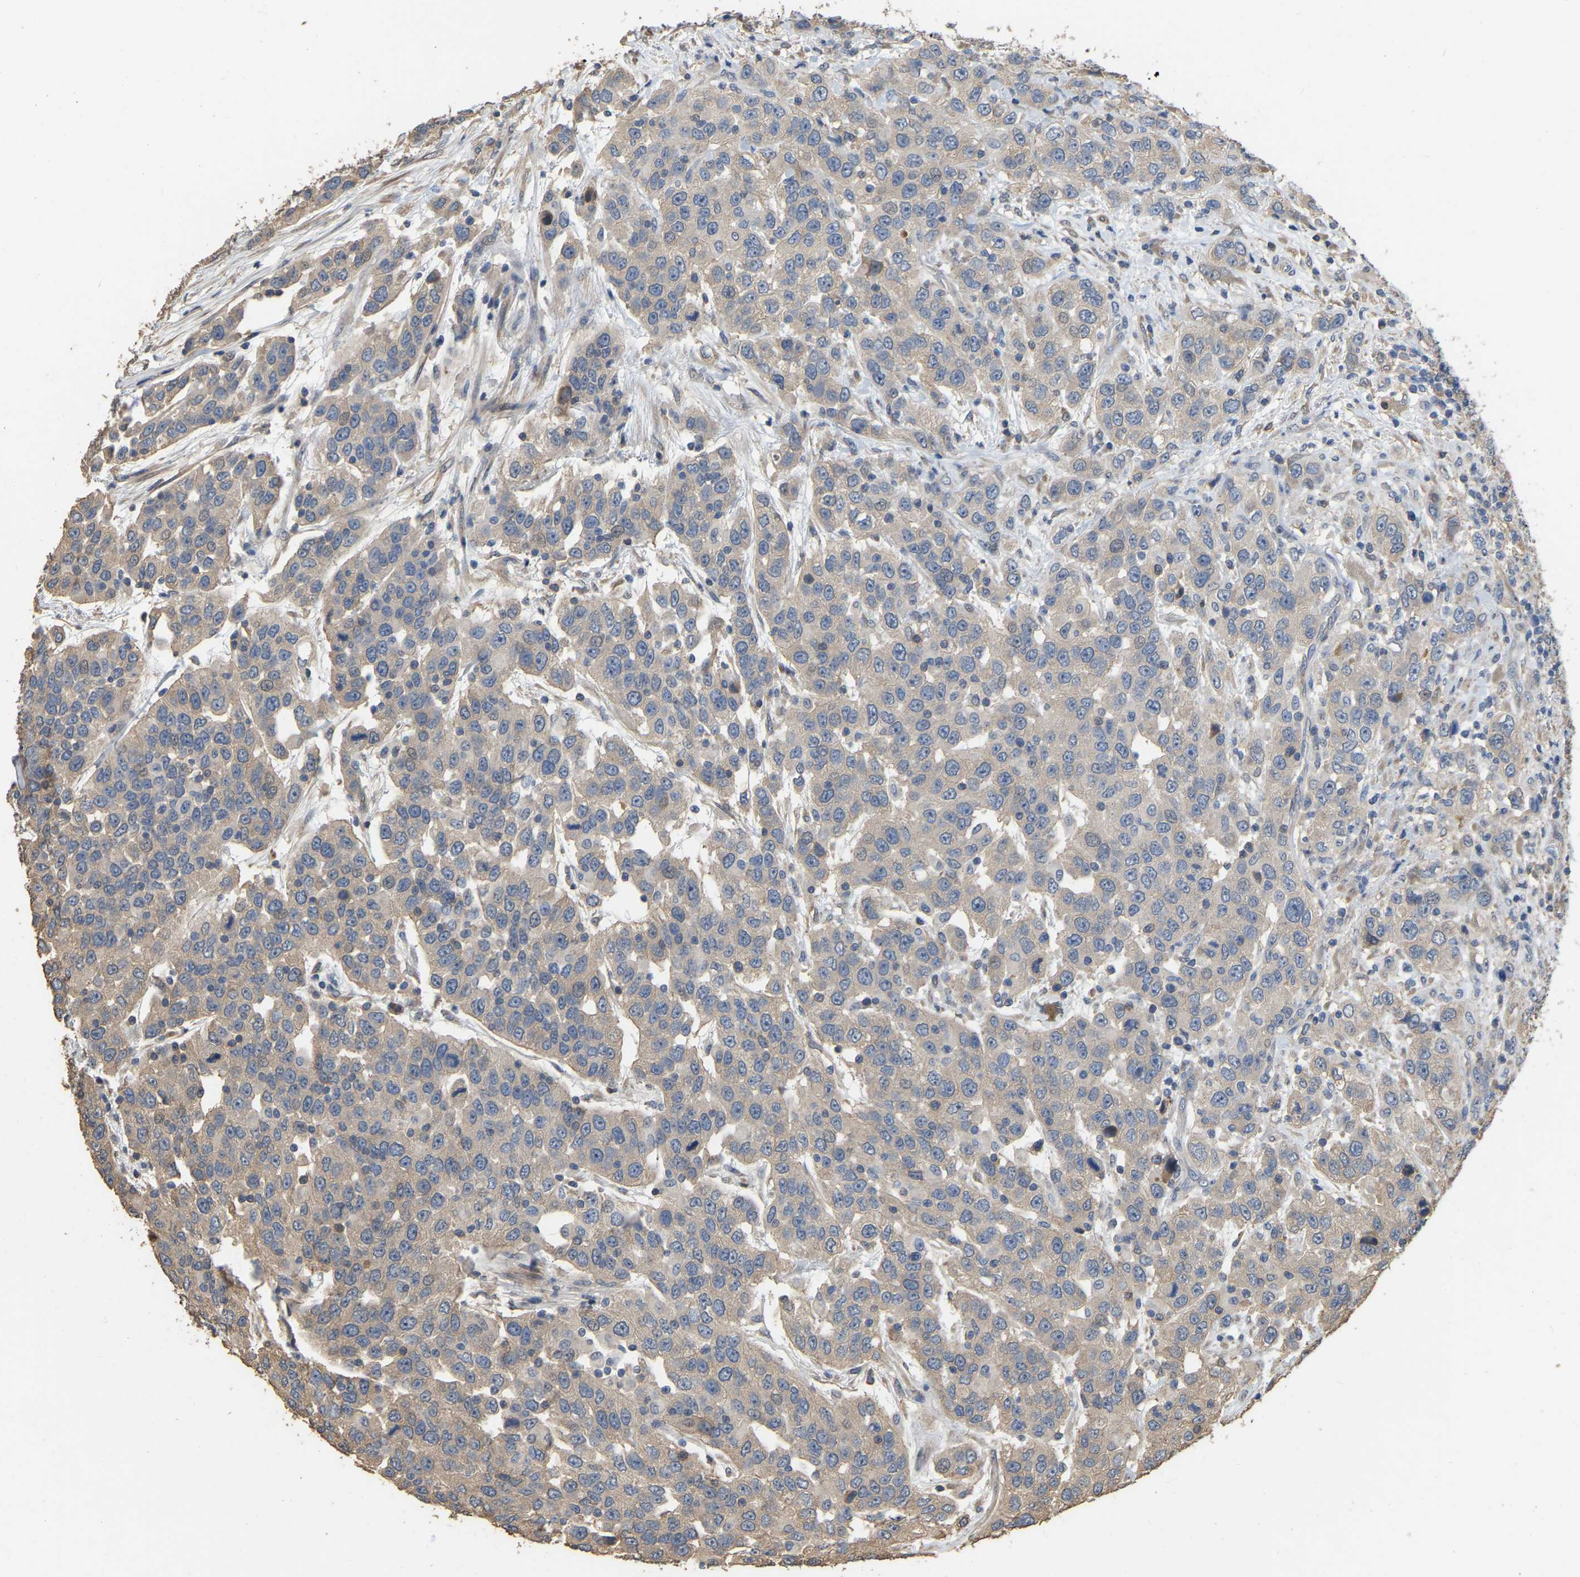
{"staining": {"intensity": "weak", "quantity": ">75%", "location": "cytoplasmic/membranous"}, "tissue": "urothelial cancer", "cell_type": "Tumor cells", "image_type": "cancer", "snomed": [{"axis": "morphology", "description": "Urothelial carcinoma, High grade"}, {"axis": "topography", "description": "Urinary bladder"}], "caption": "A photomicrograph of human high-grade urothelial carcinoma stained for a protein exhibits weak cytoplasmic/membranous brown staining in tumor cells.", "gene": "NCS1", "patient": {"sex": "female", "age": 80}}